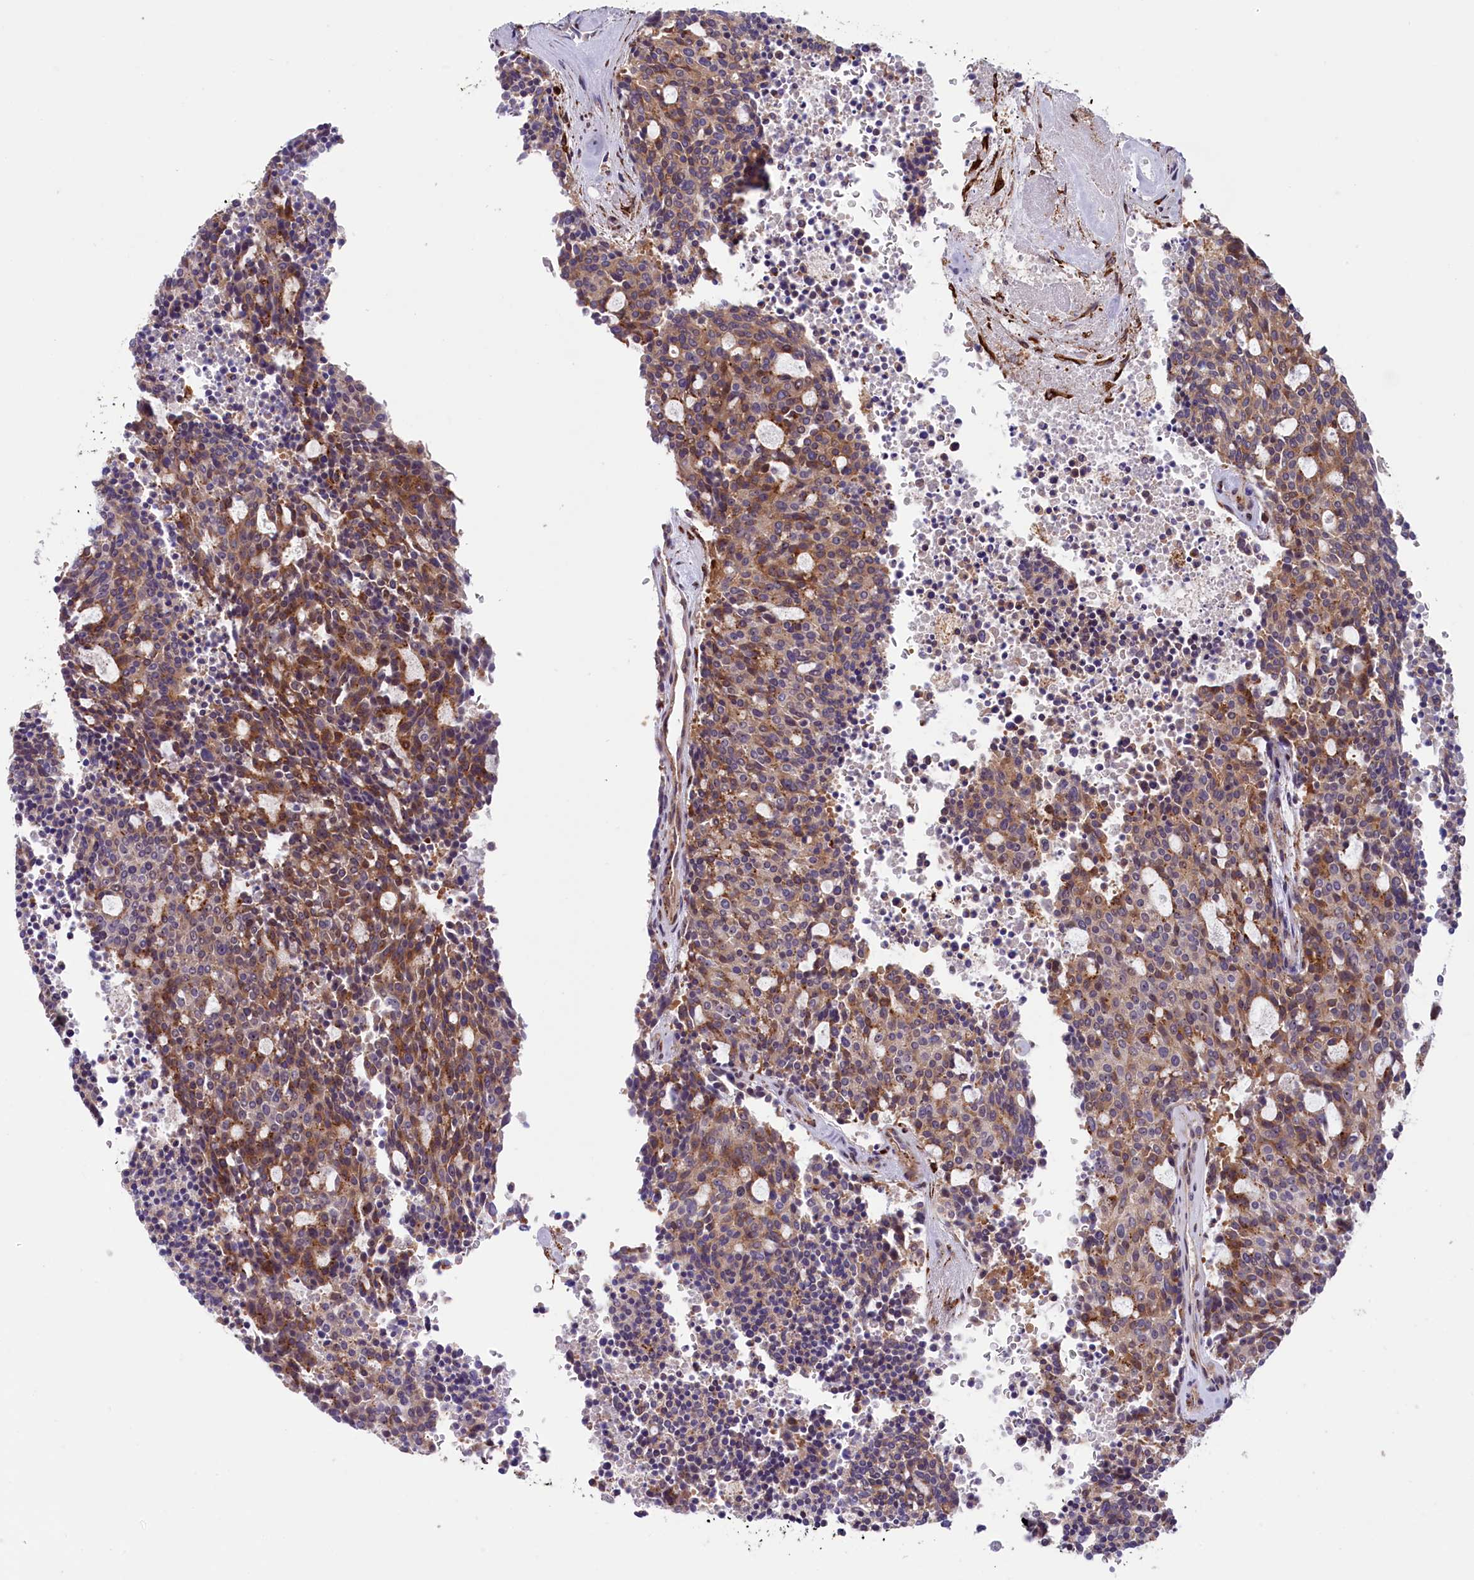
{"staining": {"intensity": "moderate", "quantity": ">75%", "location": "cytoplasmic/membranous"}, "tissue": "carcinoid", "cell_type": "Tumor cells", "image_type": "cancer", "snomed": [{"axis": "morphology", "description": "Carcinoid, malignant, NOS"}, {"axis": "topography", "description": "Pancreas"}], "caption": "Immunohistochemical staining of carcinoid displays medium levels of moderate cytoplasmic/membranous protein expression in approximately >75% of tumor cells. Immunohistochemistry stains the protein in brown and the nuclei are stained blue.", "gene": "MAN2B1", "patient": {"sex": "female", "age": 54}}